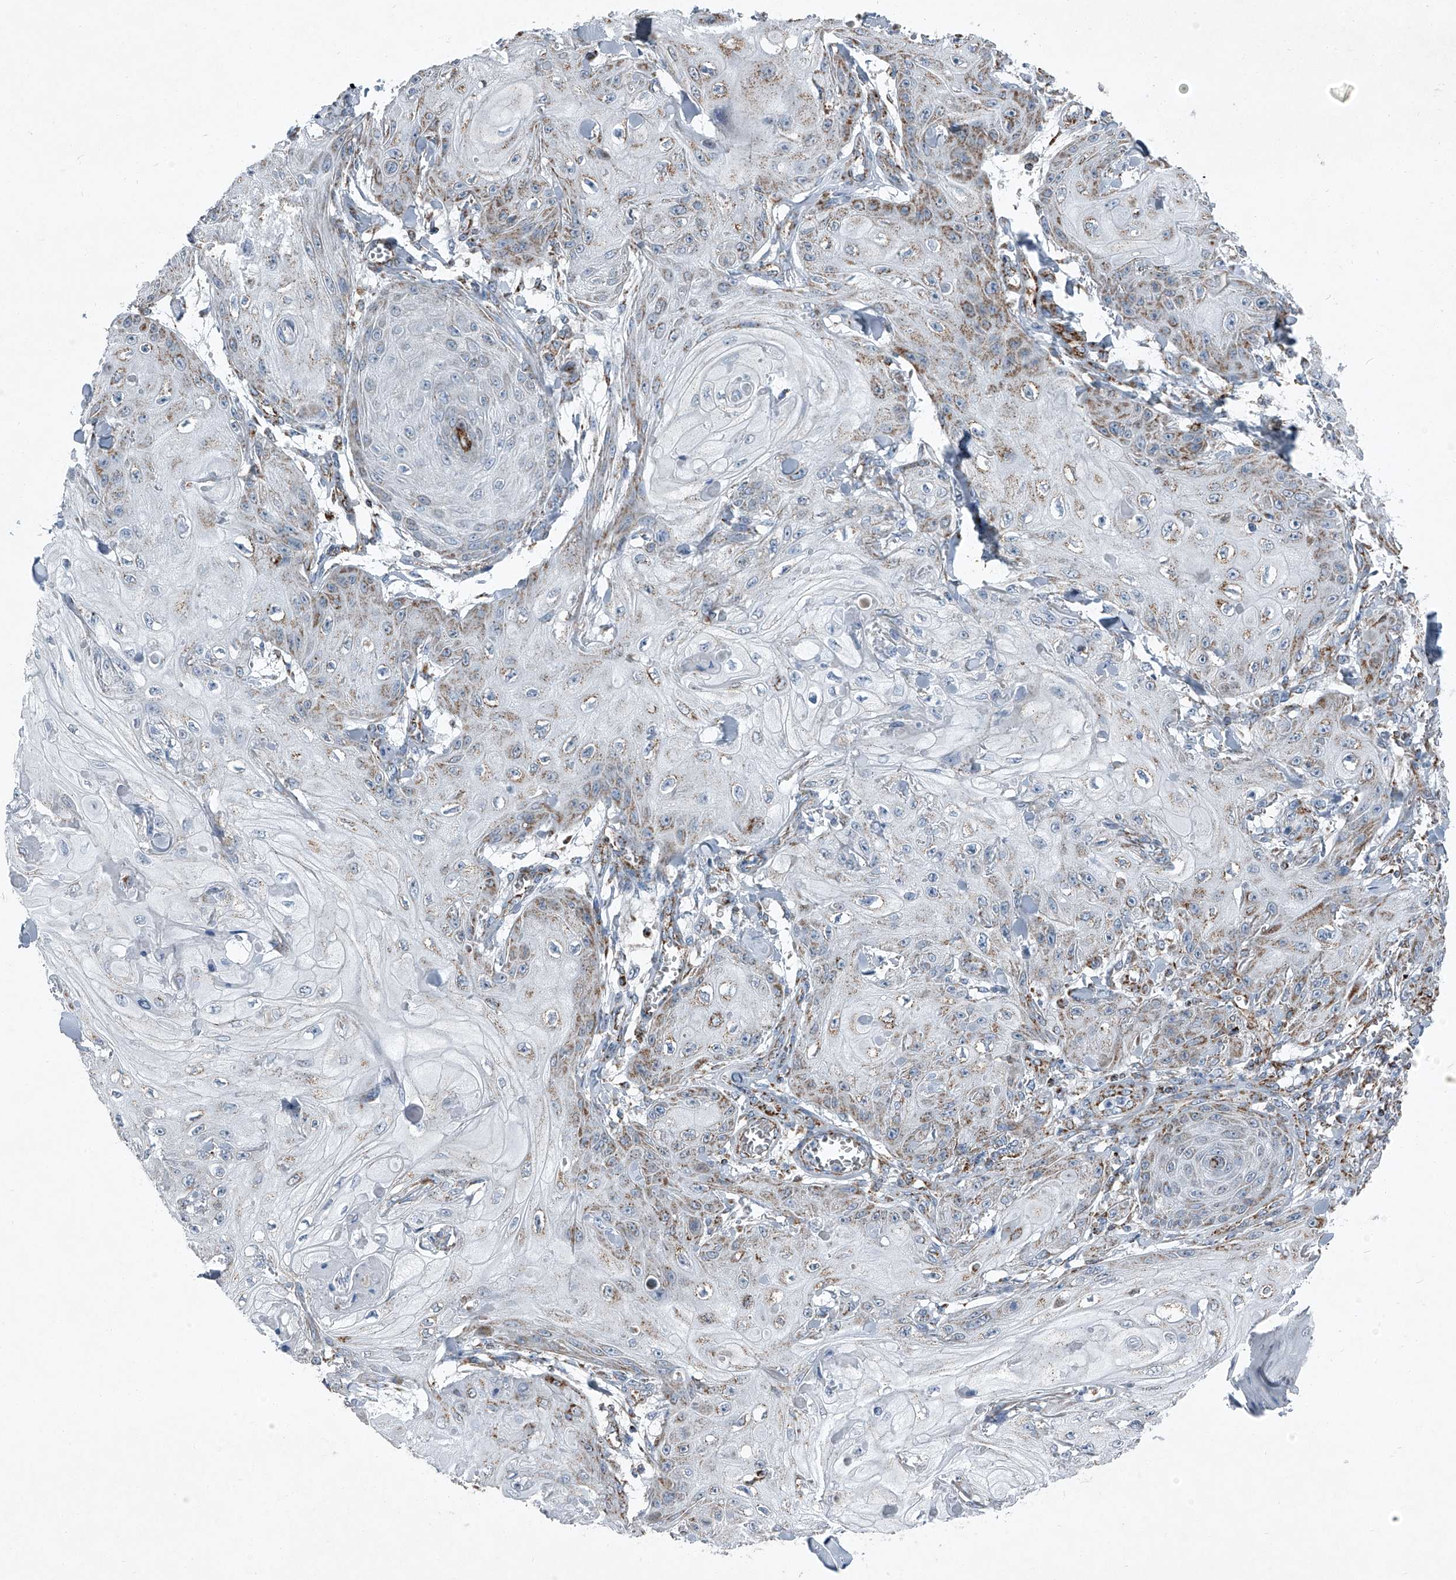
{"staining": {"intensity": "weak", "quantity": "25%-75%", "location": "cytoplasmic/membranous"}, "tissue": "skin cancer", "cell_type": "Tumor cells", "image_type": "cancer", "snomed": [{"axis": "morphology", "description": "Squamous cell carcinoma, NOS"}, {"axis": "topography", "description": "Skin"}], "caption": "IHC (DAB (3,3'-diaminobenzidine)) staining of human squamous cell carcinoma (skin) reveals weak cytoplasmic/membranous protein expression in about 25%-75% of tumor cells.", "gene": "CHRNA7", "patient": {"sex": "male", "age": 74}}